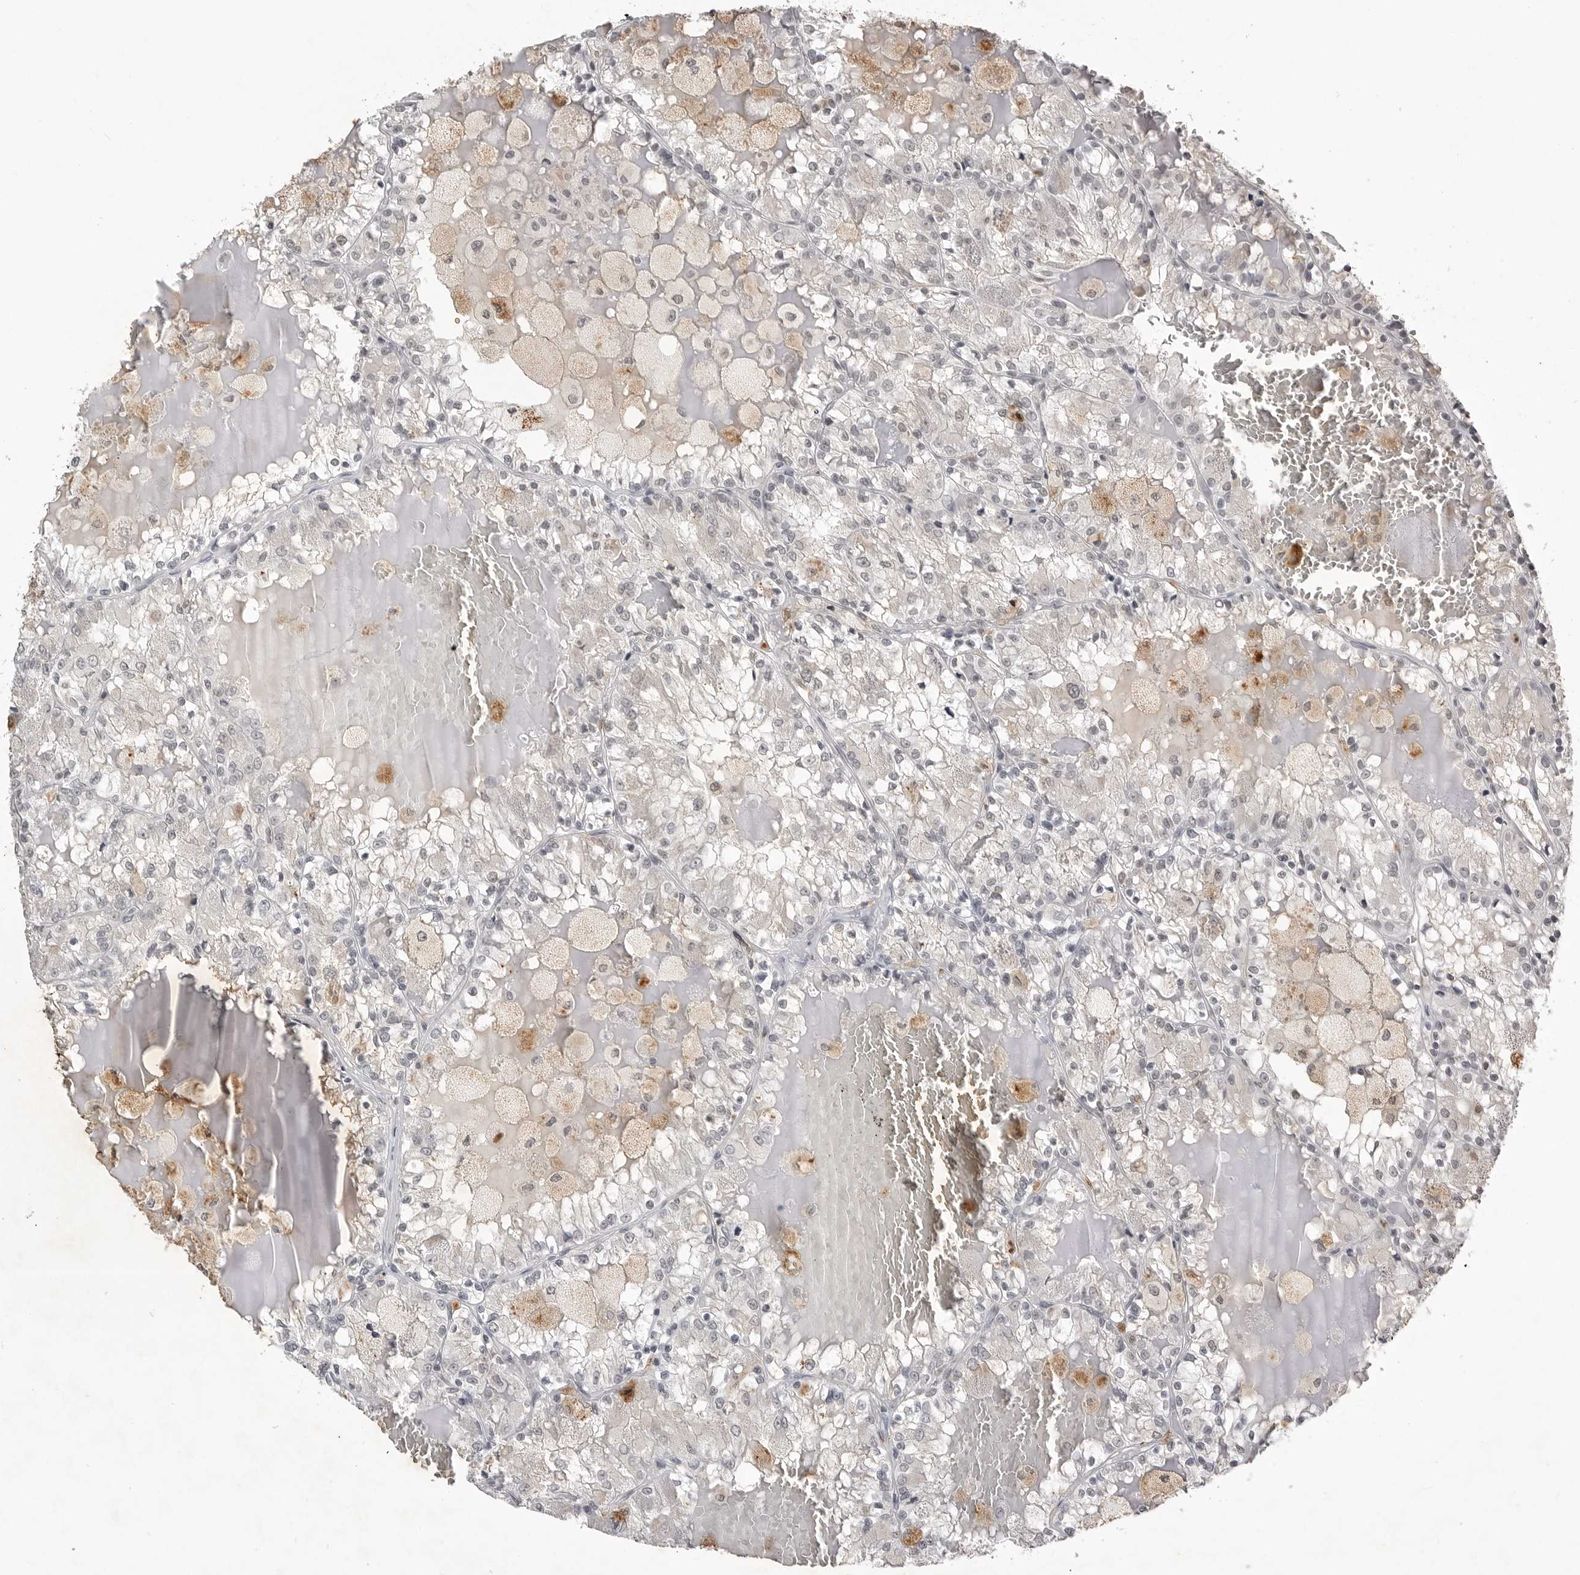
{"staining": {"intensity": "negative", "quantity": "none", "location": "none"}, "tissue": "renal cancer", "cell_type": "Tumor cells", "image_type": "cancer", "snomed": [{"axis": "morphology", "description": "Adenocarcinoma, NOS"}, {"axis": "topography", "description": "Kidney"}], "caption": "Immunohistochemical staining of renal cancer (adenocarcinoma) shows no significant expression in tumor cells.", "gene": "RRM1", "patient": {"sex": "female", "age": 56}}